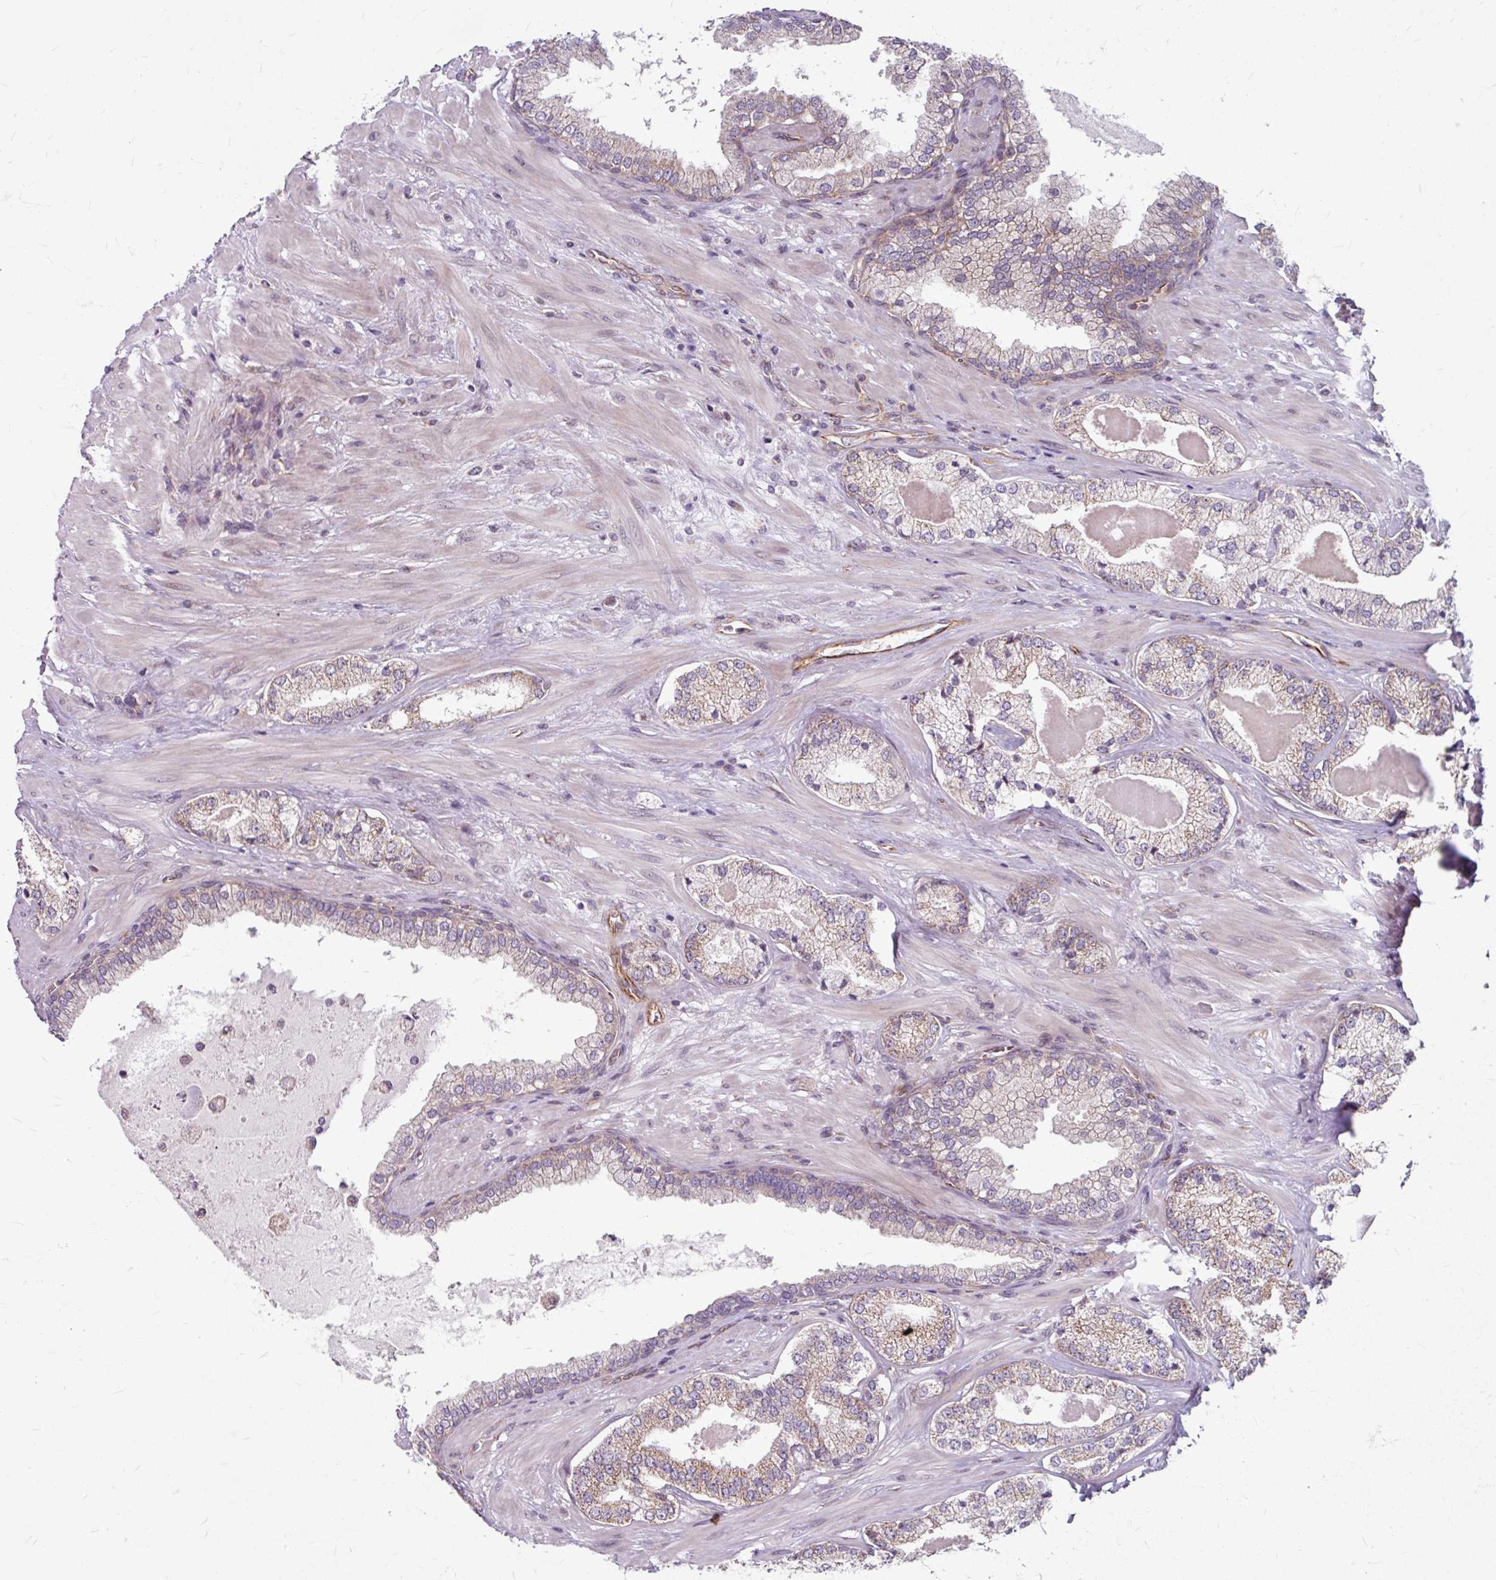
{"staining": {"intensity": "weak", "quantity": "25%-75%", "location": "cytoplasmic/membranous"}, "tissue": "prostate cancer", "cell_type": "Tumor cells", "image_type": "cancer", "snomed": [{"axis": "morphology", "description": "Adenocarcinoma, High grade"}, {"axis": "topography", "description": "Prostate"}], "caption": "This is a histology image of immunohistochemistry (IHC) staining of prostate cancer (adenocarcinoma (high-grade)), which shows weak expression in the cytoplasmic/membranous of tumor cells.", "gene": "DAAM2", "patient": {"sex": "male", "age": 55}}